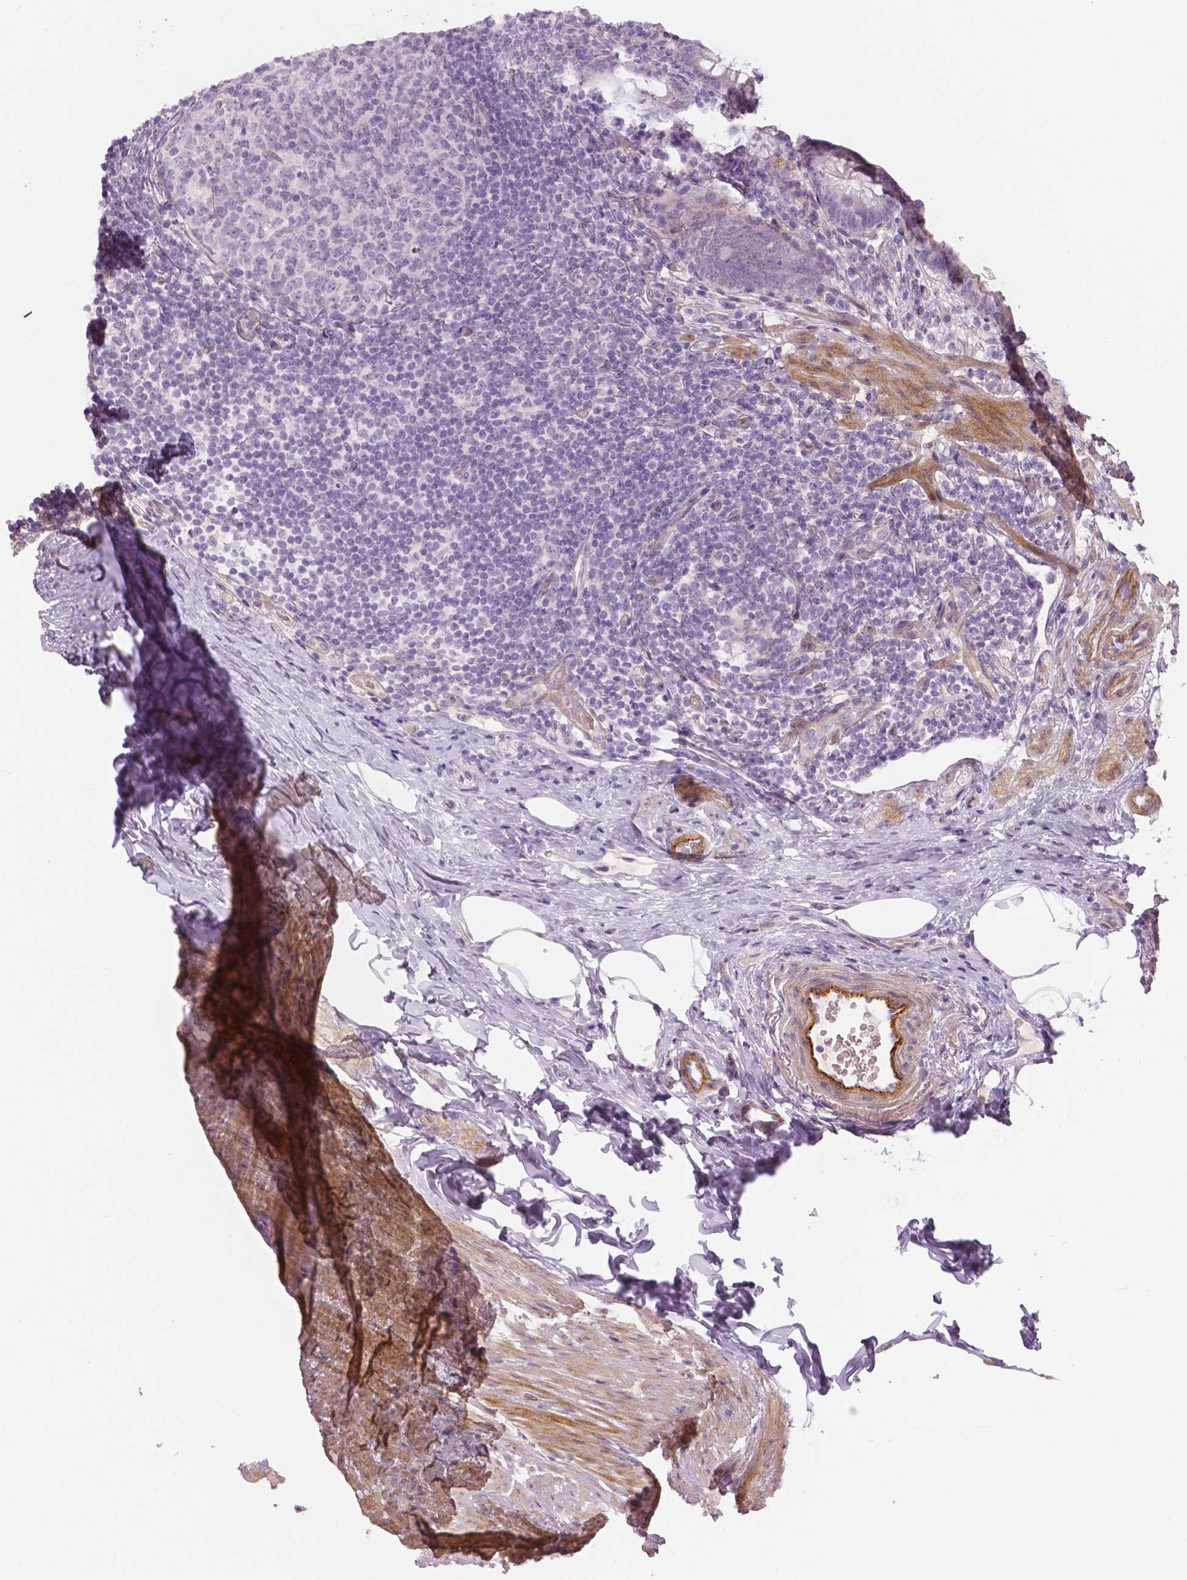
{"staining": {"intensity": "negative", "quantity": "none", "location": "none"}, "tissue": "appendix", "cell_type": "Glandular cells", "image_type": "normal", "snomed": [{"axis": "morphology", "description": "Normal tissue, NOS"}, {"axis": "topography", "description": "Appendix"}], "caption": "An immunohistochemistry (IHC) photomicrograph of unremarkable appendix is shown. There is no staining in glandular cells of appendix. The staining was performed using DAB to visualize the protein expression in brown, while the nuclei were stained in blue with hematoxylin (Magnification: 20x).", "gene": "FLT1", "patient": {"sex": "male", "age": 47}}